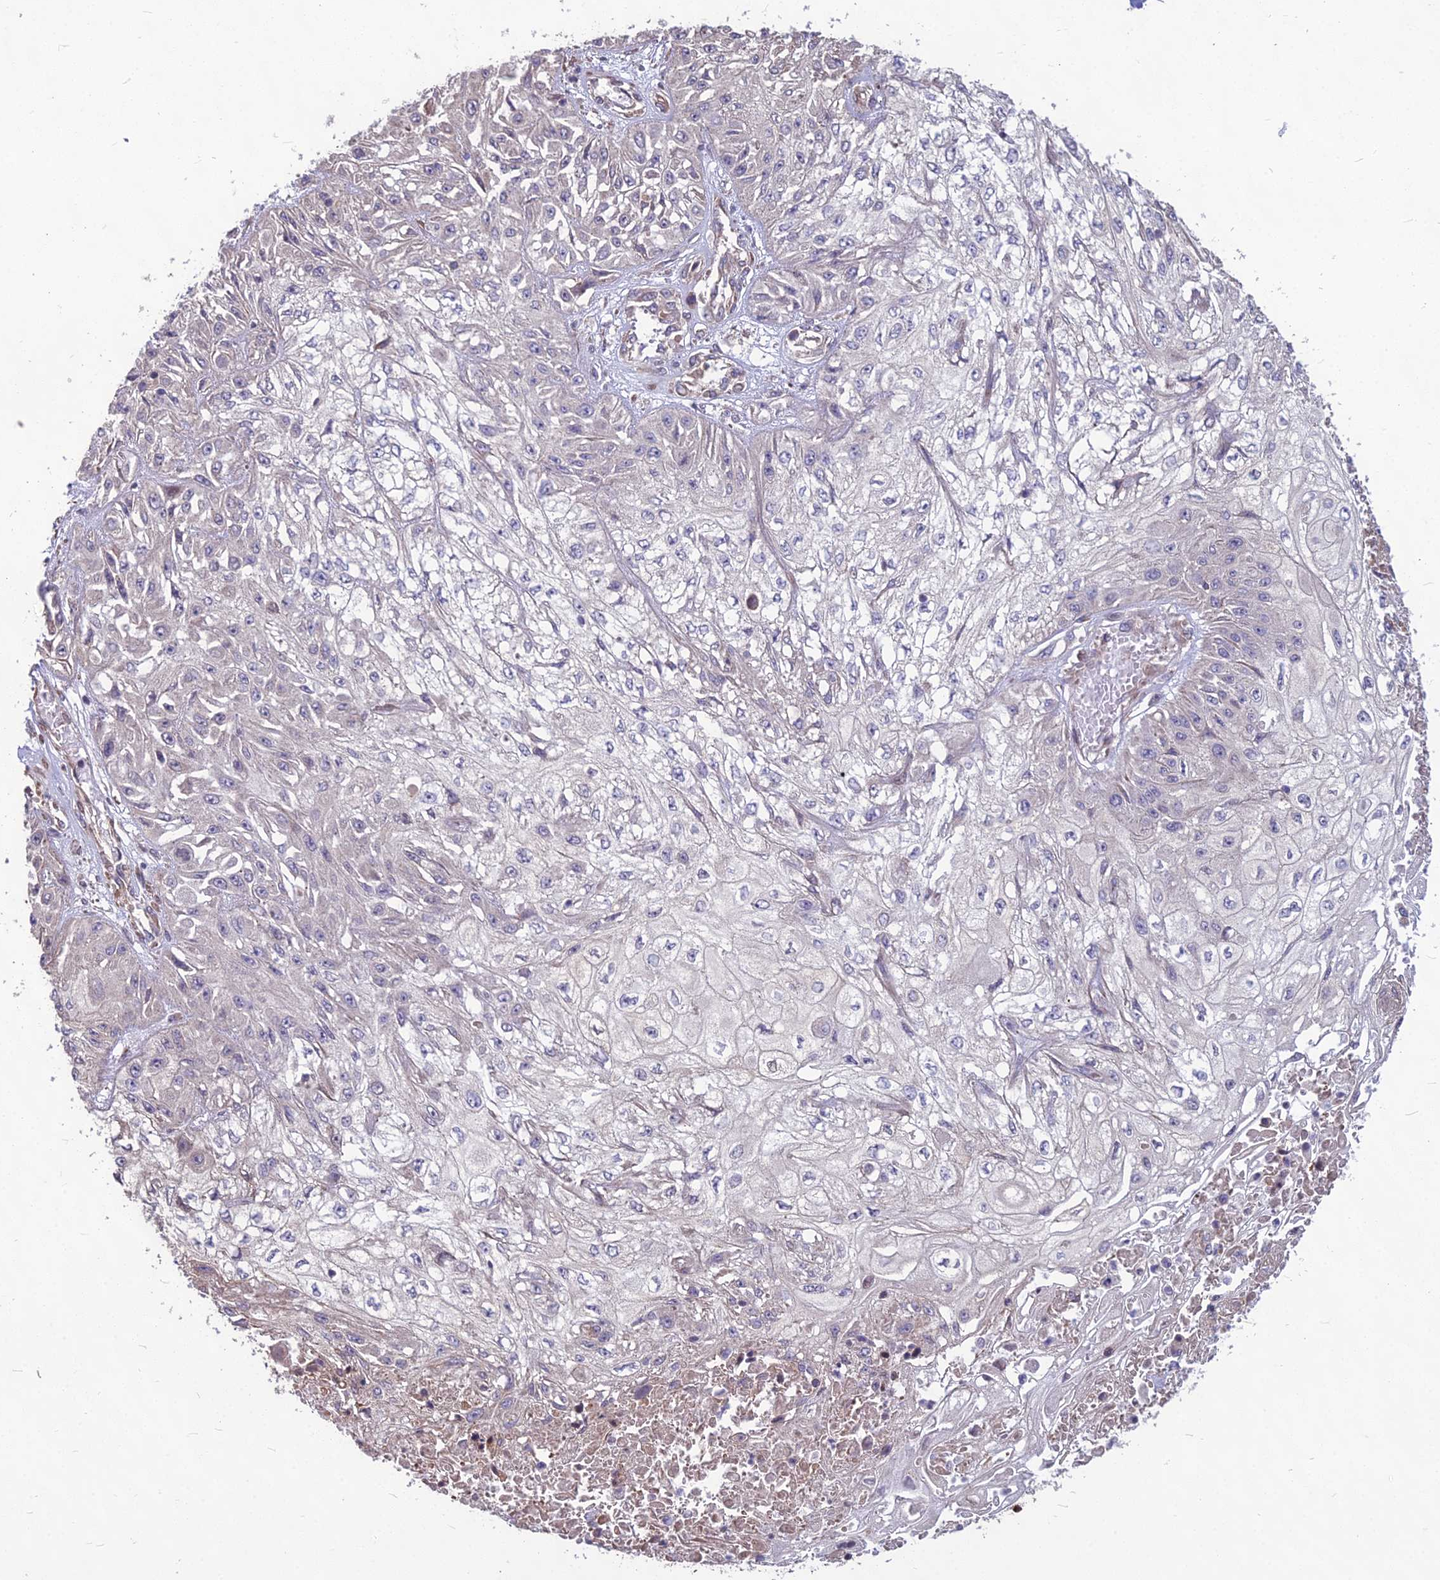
{"staining": {"intensity": "negative", "quantity": "none", "location": "none"}, "tissue": "skin cancer", "cell_type": "Tumor cells", "image_type": "cancer", "snomed": [{"axis": "morphology", "description": "Squamous cell carcinoma, NOS"}, {"axis": "morphology", "description": "Squamous cell carcinoma, metastatic, NOS"}, {"axis": "topography", "description": "Skin"}, {"axis": "topography", "description": "Lymph node"}], "caption": "This is an immunohistochemistry (IHC) image of skin cancer (metastatic squamous cell carcinoma). There is no positivity in tumor cells.", "gene": "LSM6", "patient": {"sex": "male", "age": 75}}